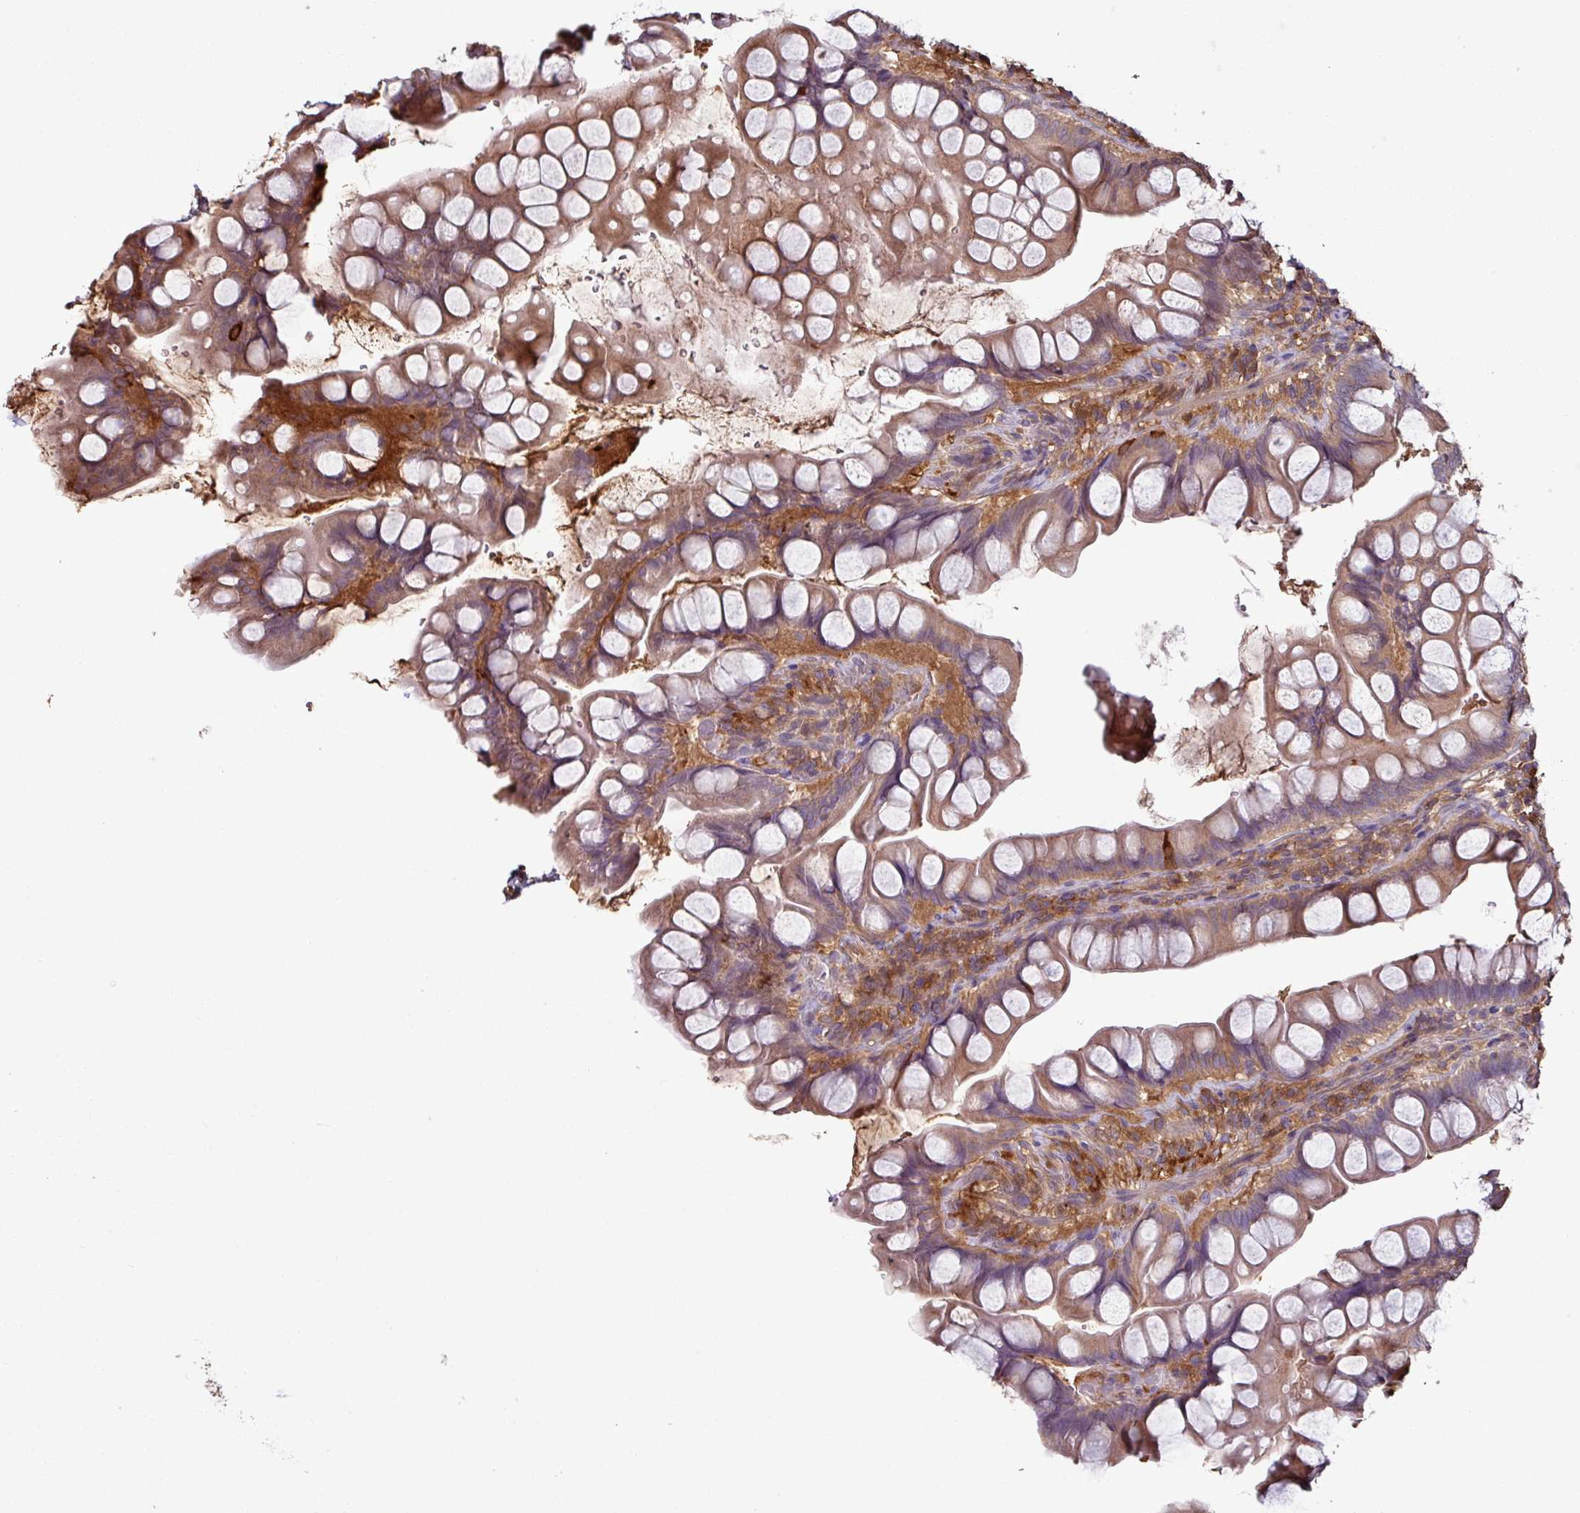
{"staining": {"intensity": "moderate", "quantity": ">75%", "location": "cytoplasmic/membranous"}, "tissue": "small intestine", "cell_type": "Glandular cells", "image_type": "normal", "snomed": [{"axis": "morphology", "description": "Normal tissue, NOS"}, {"axis": "topography", "description": "Small intestine"}], "caption": "Normal small intestine displays moderate cytoplasmic/membranous expression in approximately >75% of glandular cells, visualized by immunohistochemistry. Nuclei are stained in blue.", "gene": "GNPDA1", "patient": {"sex": "male", "age": 70}}